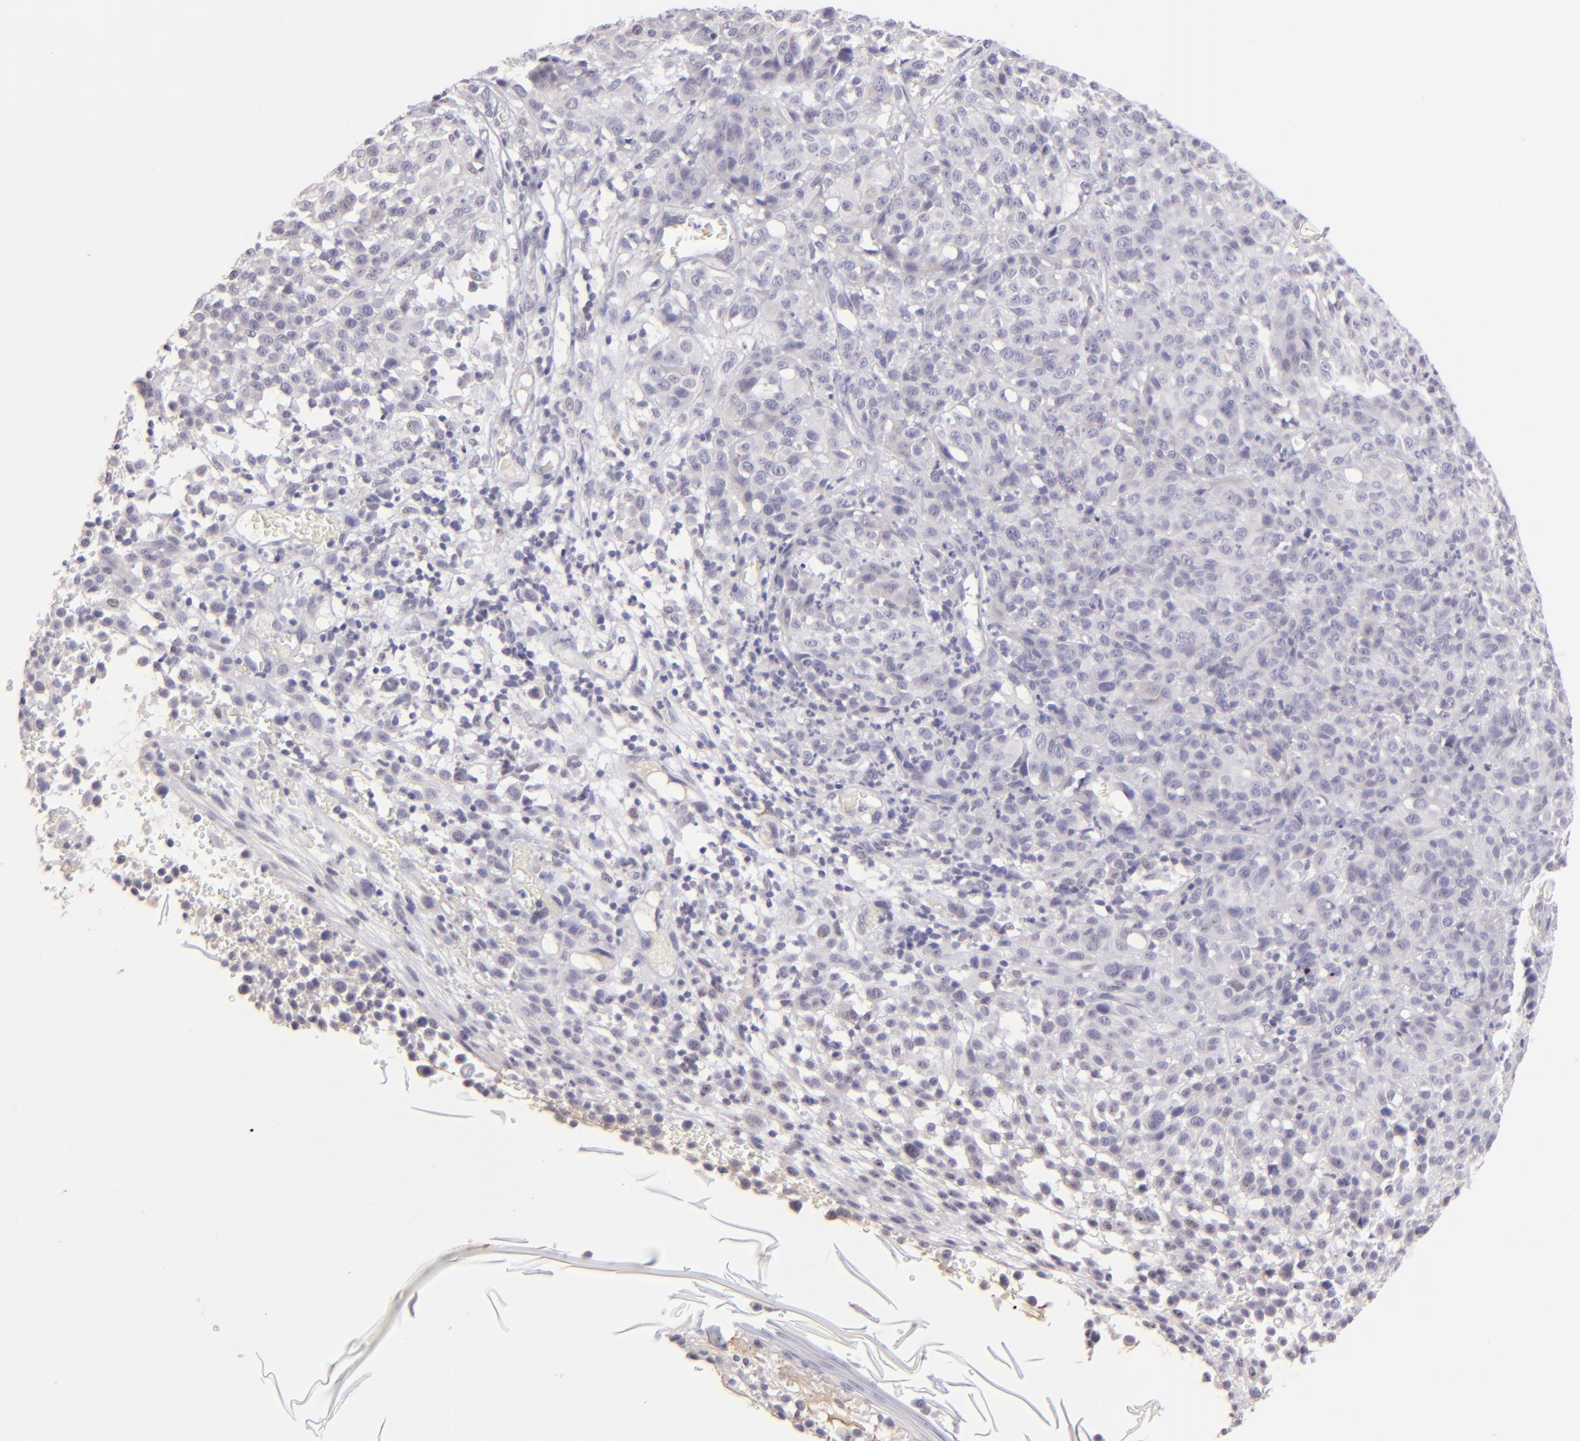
{"staining": {"intensity": "negative", "quantity": "none", "location": "none"}, "tissue": "melanoma", "cell_type": "Tumor cells", "image_type": "cancer", "snomed": [{"axis": "morphology", "description": "Malignant melanoma, NOS"}, {"axis": "topography", "description": "Skin"}], "caption": "Tumor cells show no significant protein expression in malignant melanoma.", "gene": "MAGEA1", "patient": {"sex": "female", "age": 49}}